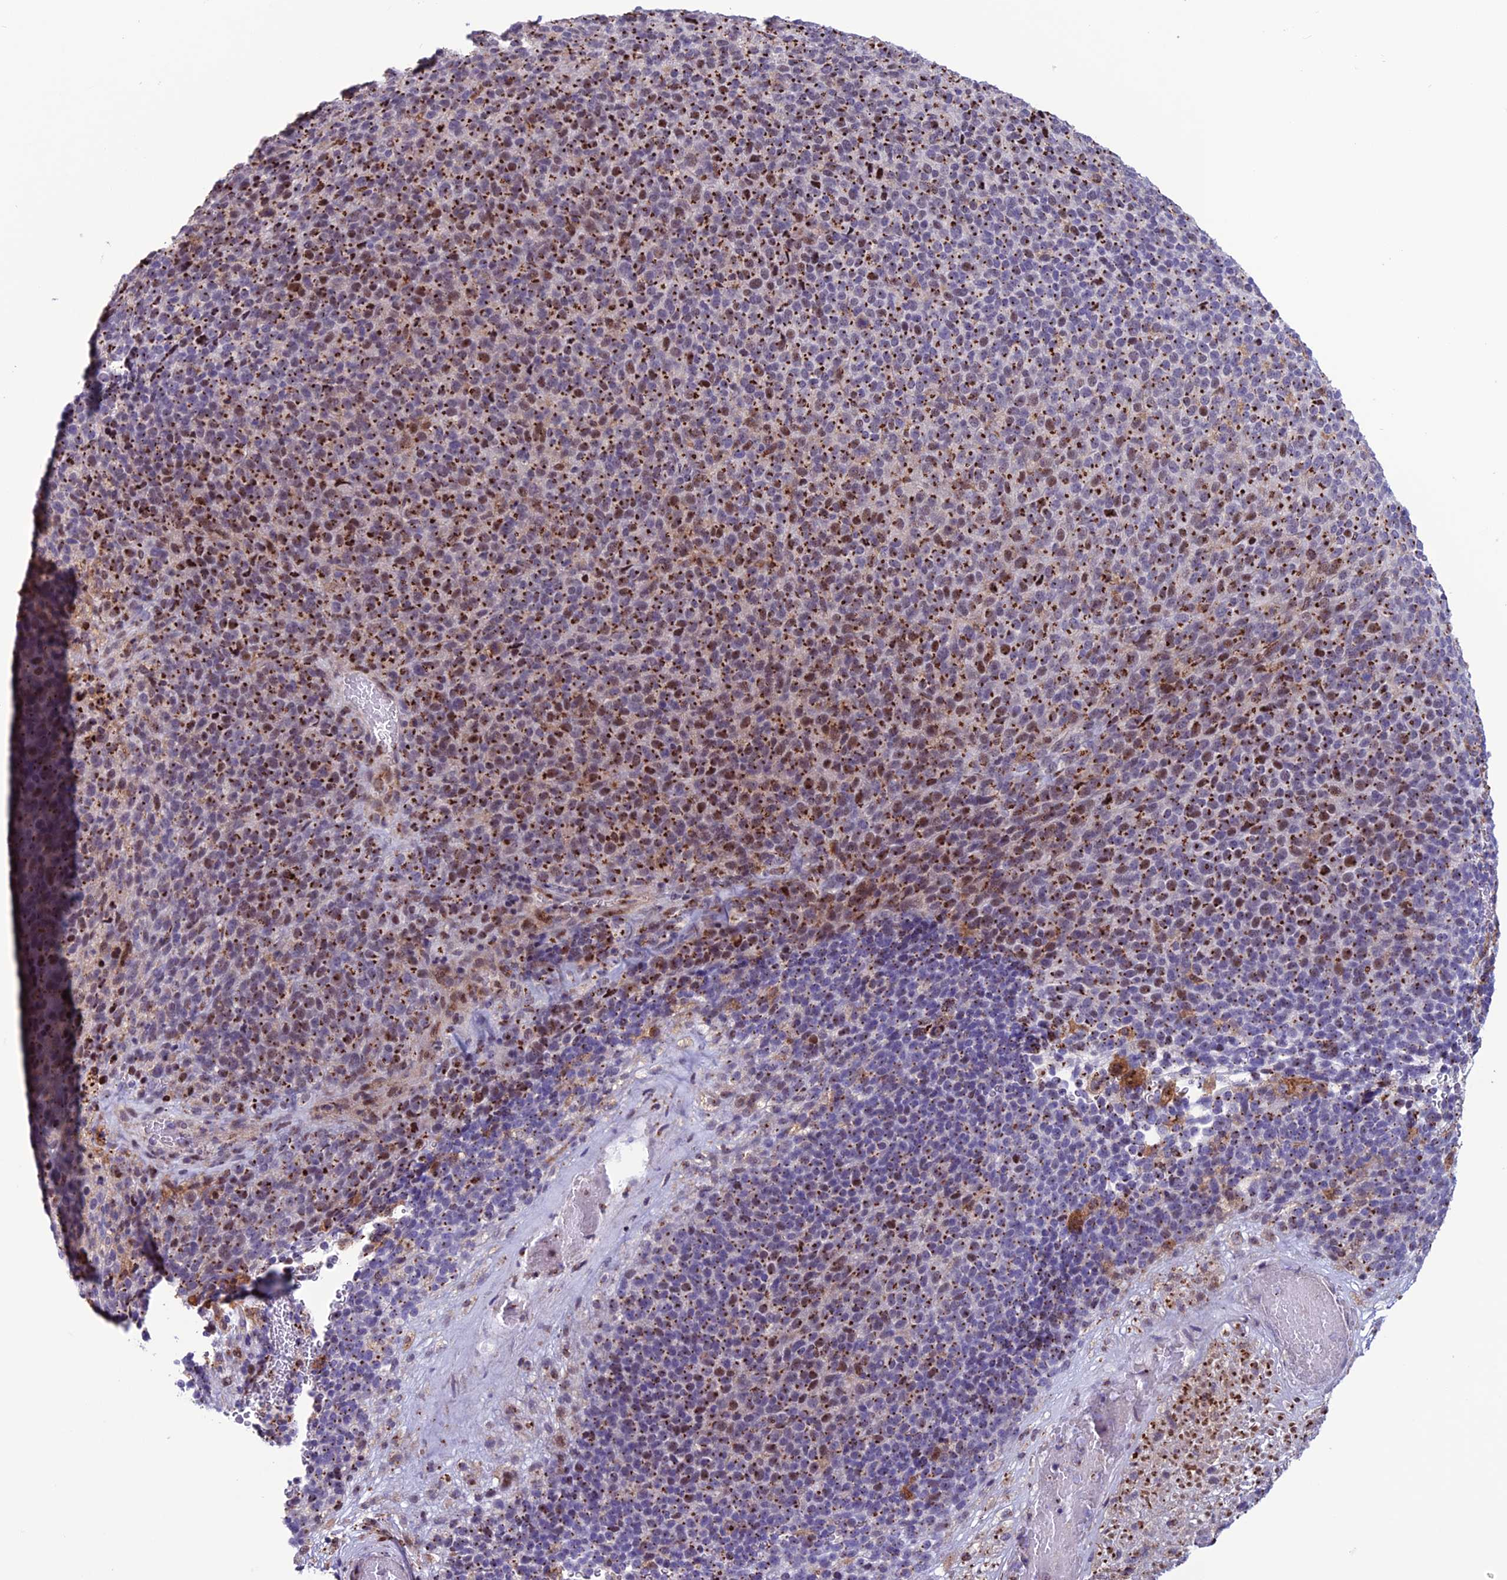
{"staining": {"intensity": "strong", "quantity": ">75%", "location": "cytoplasmic/membranous,nuclear"}, "tissue": "melanoma", "cell_type": "Tumor cells", "image_type": "cancer", "snomed": [{"axis": "morphology", "description": "Malignant melanoma, Metastatic site"}, {"axis": "topography", "description": "Brain"}], "caption": "This is a histology image of IHC staining of melanoma, which shows strong staining in the cytoplasmic/membranous and nuclear of tumor cells.", "gene": "PLEKHA4", "patient": {"sex": "female", "age": 56}}